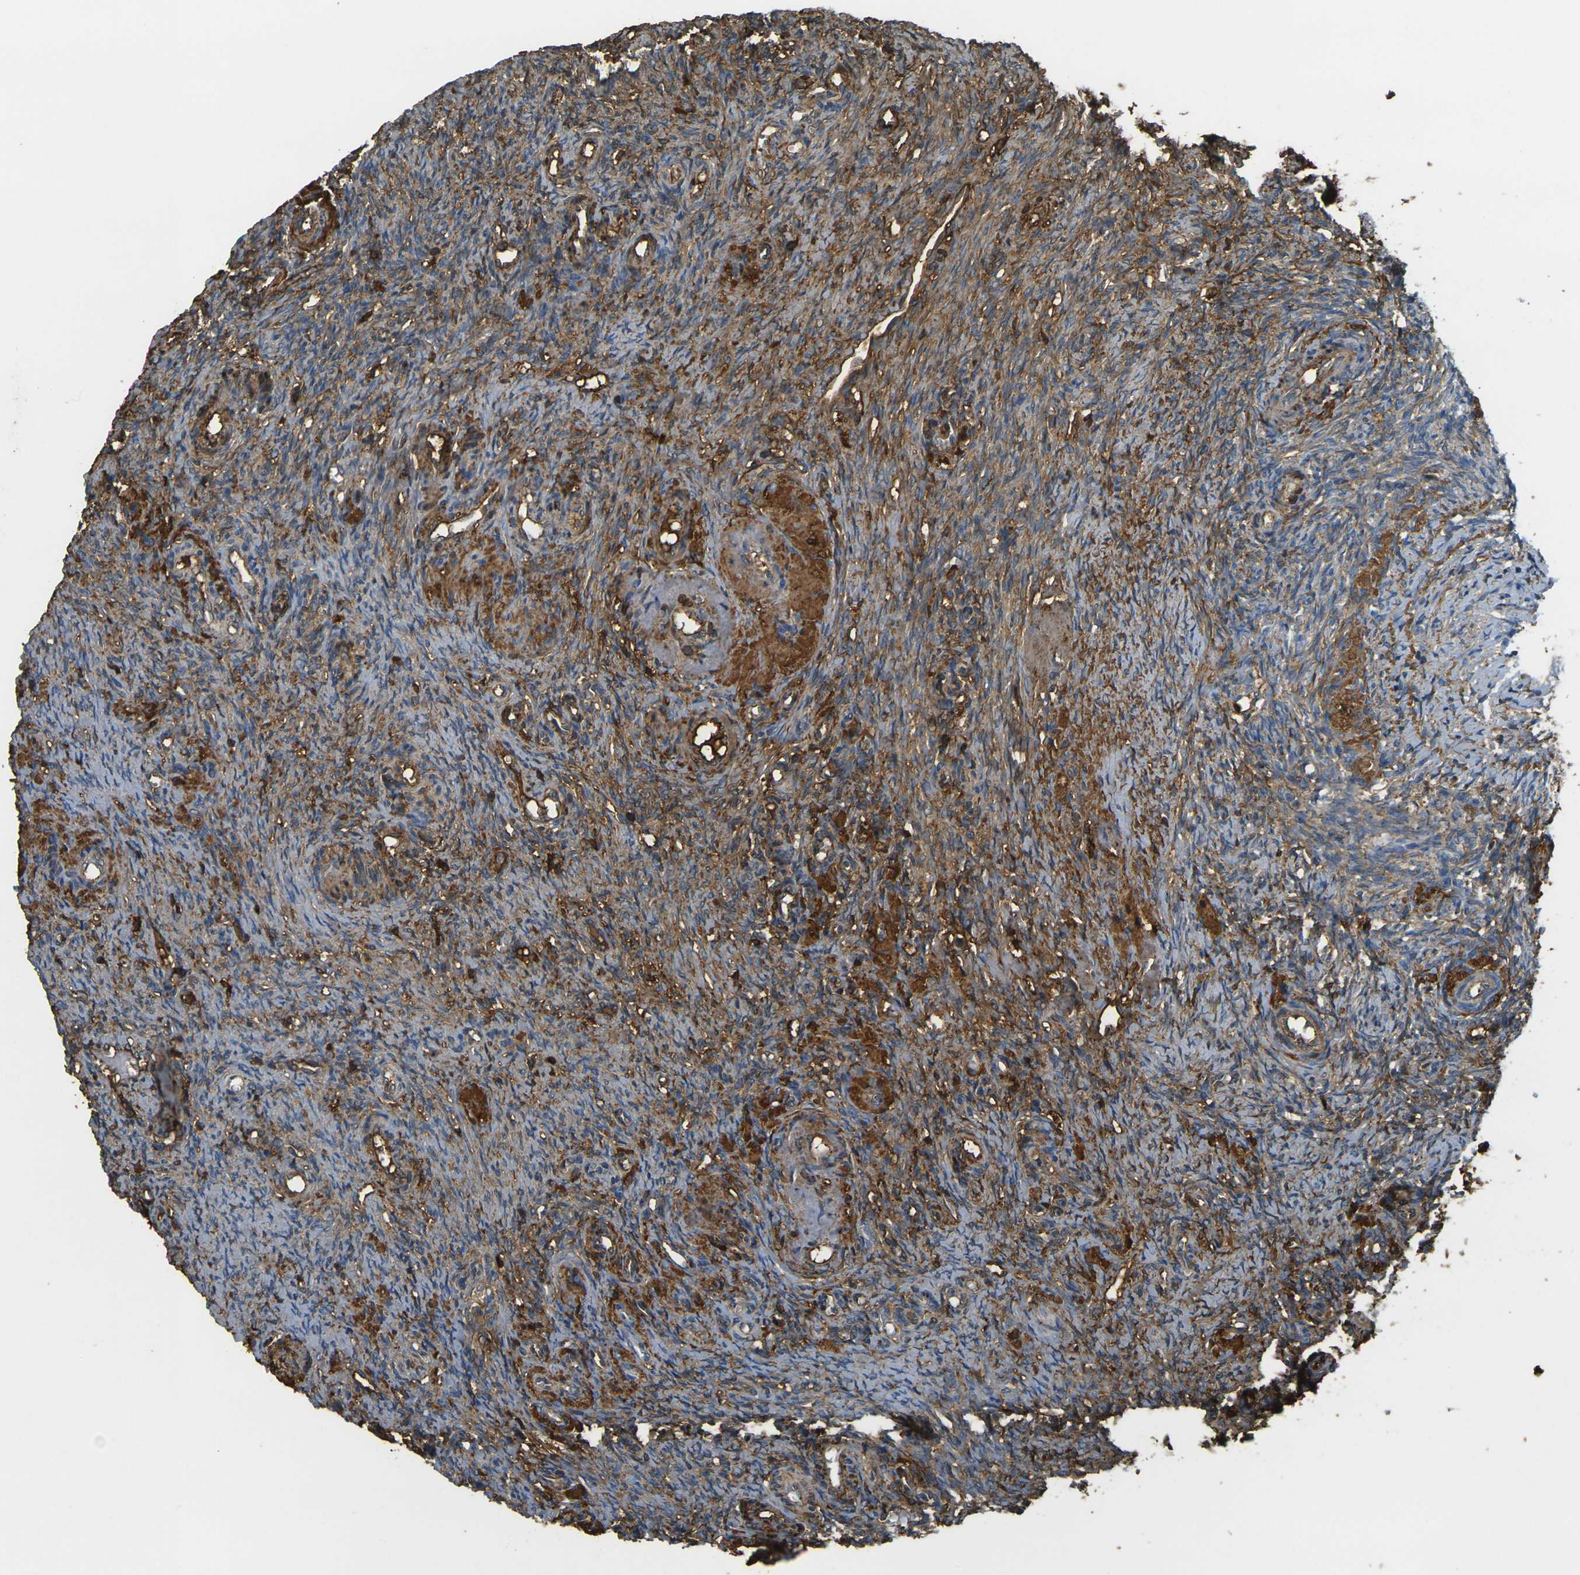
{"staining": {"intensity": "moderate", "quantity": ">75%", "location": "cytoplasmic/membranous"}, "tissue": "ovary", "cell_type": "Ovarian stroma cells", "image_type": "normal", "snomed": [{"axis": "morphology", "description": "Normal tissue, NOS"}, {"axis": "topography", "description": "Ovary"}], "caption": "Brown immunohistochemical staining in normal ovary reveals moderate cytoplasmic/membranous staining in about >75% of ovarian stroma cells.", "gene": "PLCD1", "patient": {"sex": "female", "age": 41}}